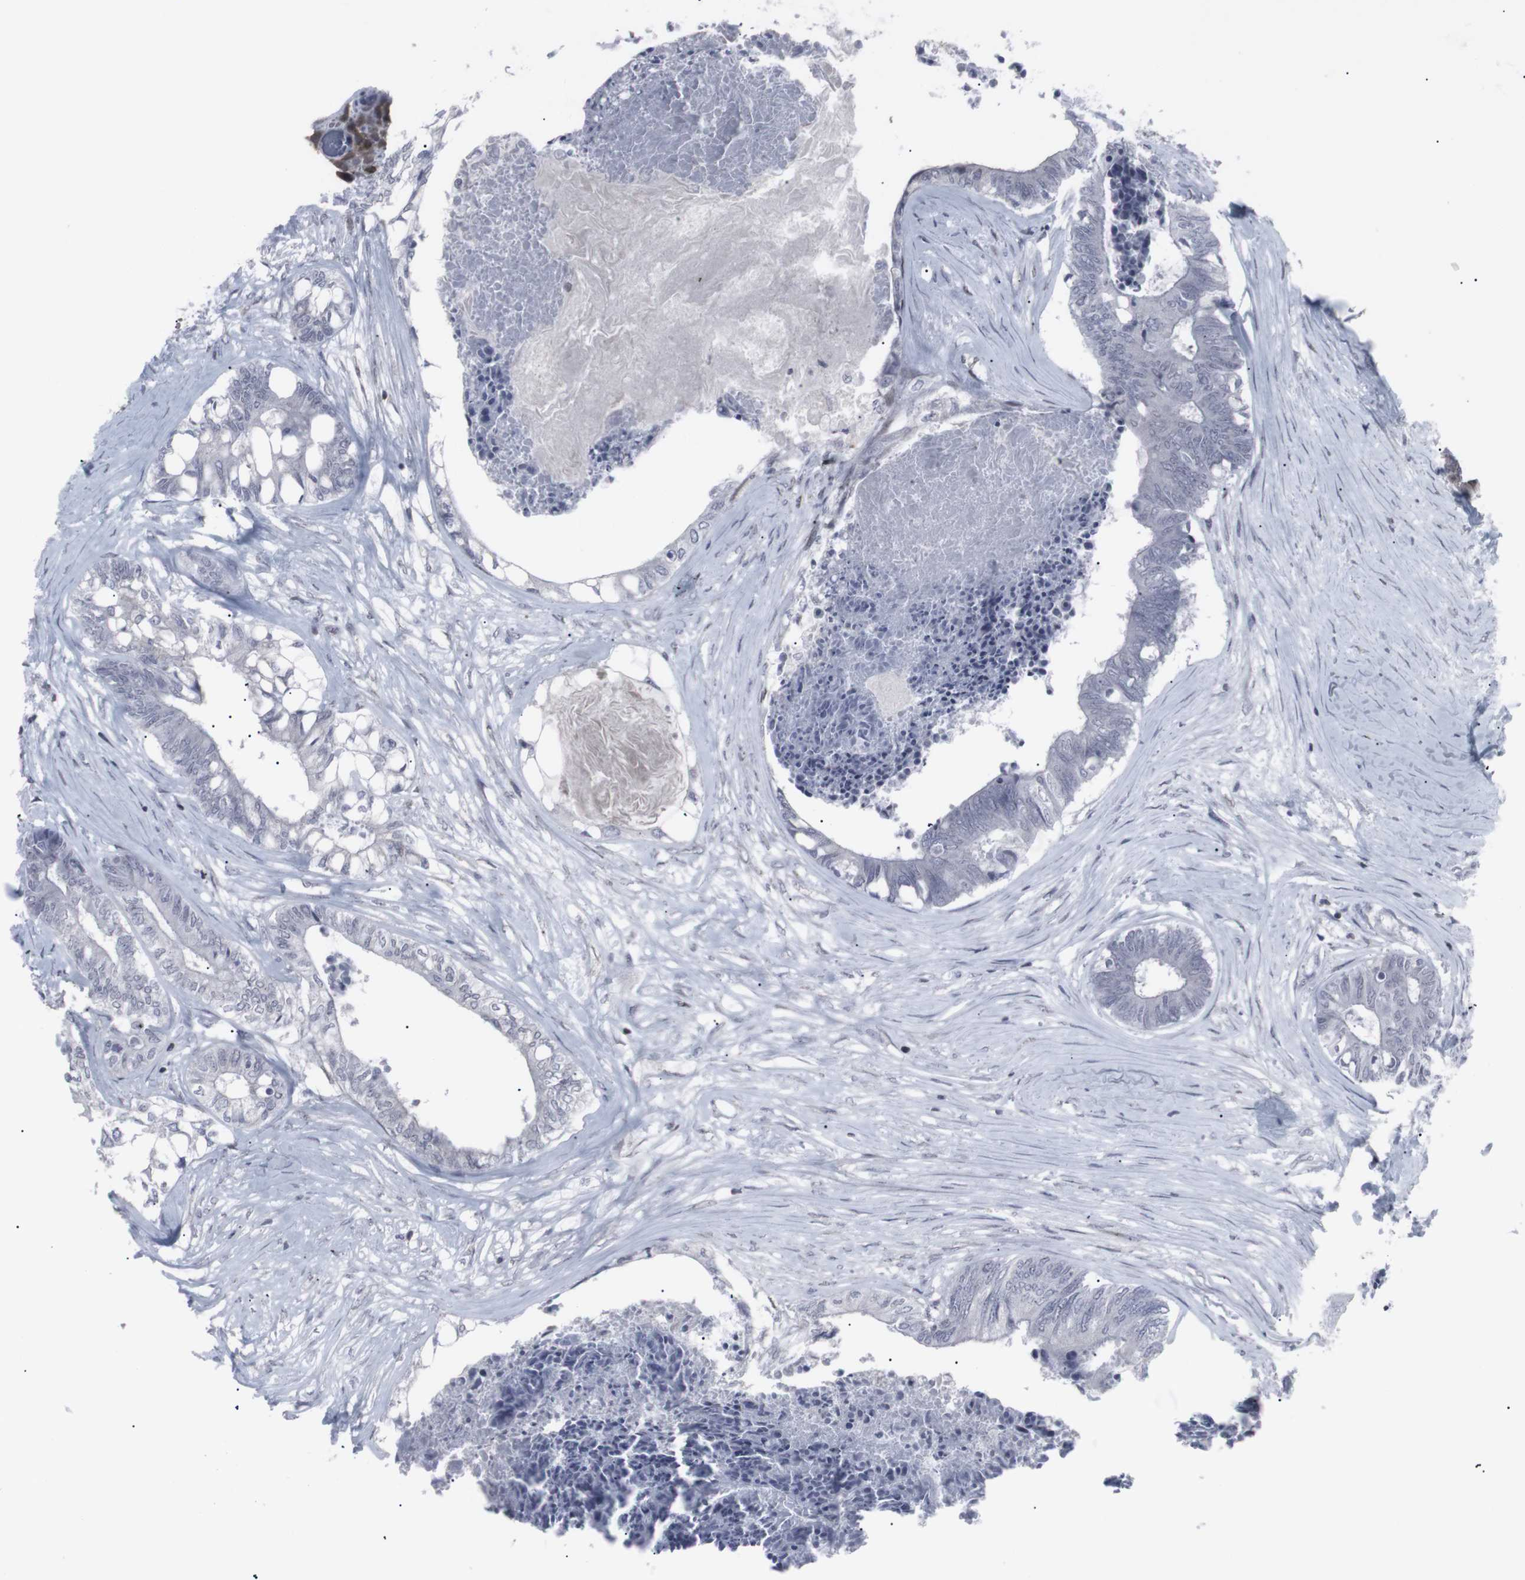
{"staining": {"intensity": "negative", "quantity": "none", "location": "none"}, "tissue": "colorectal cancer", "cell_type": "Tumor cells", "image_type": "cancer", "snomed": [{"axis": "morphology", "description": "Adenocarcinoma, NOS"}, {"axis": "topography", "description": "Rectum"}], "caption": "A histopathology image of colorectal cancer stained for a protein displays no brown staining in tumor cells.", "gene": "APOBEC2", "patient": {"sex": "male", "age": 63}}